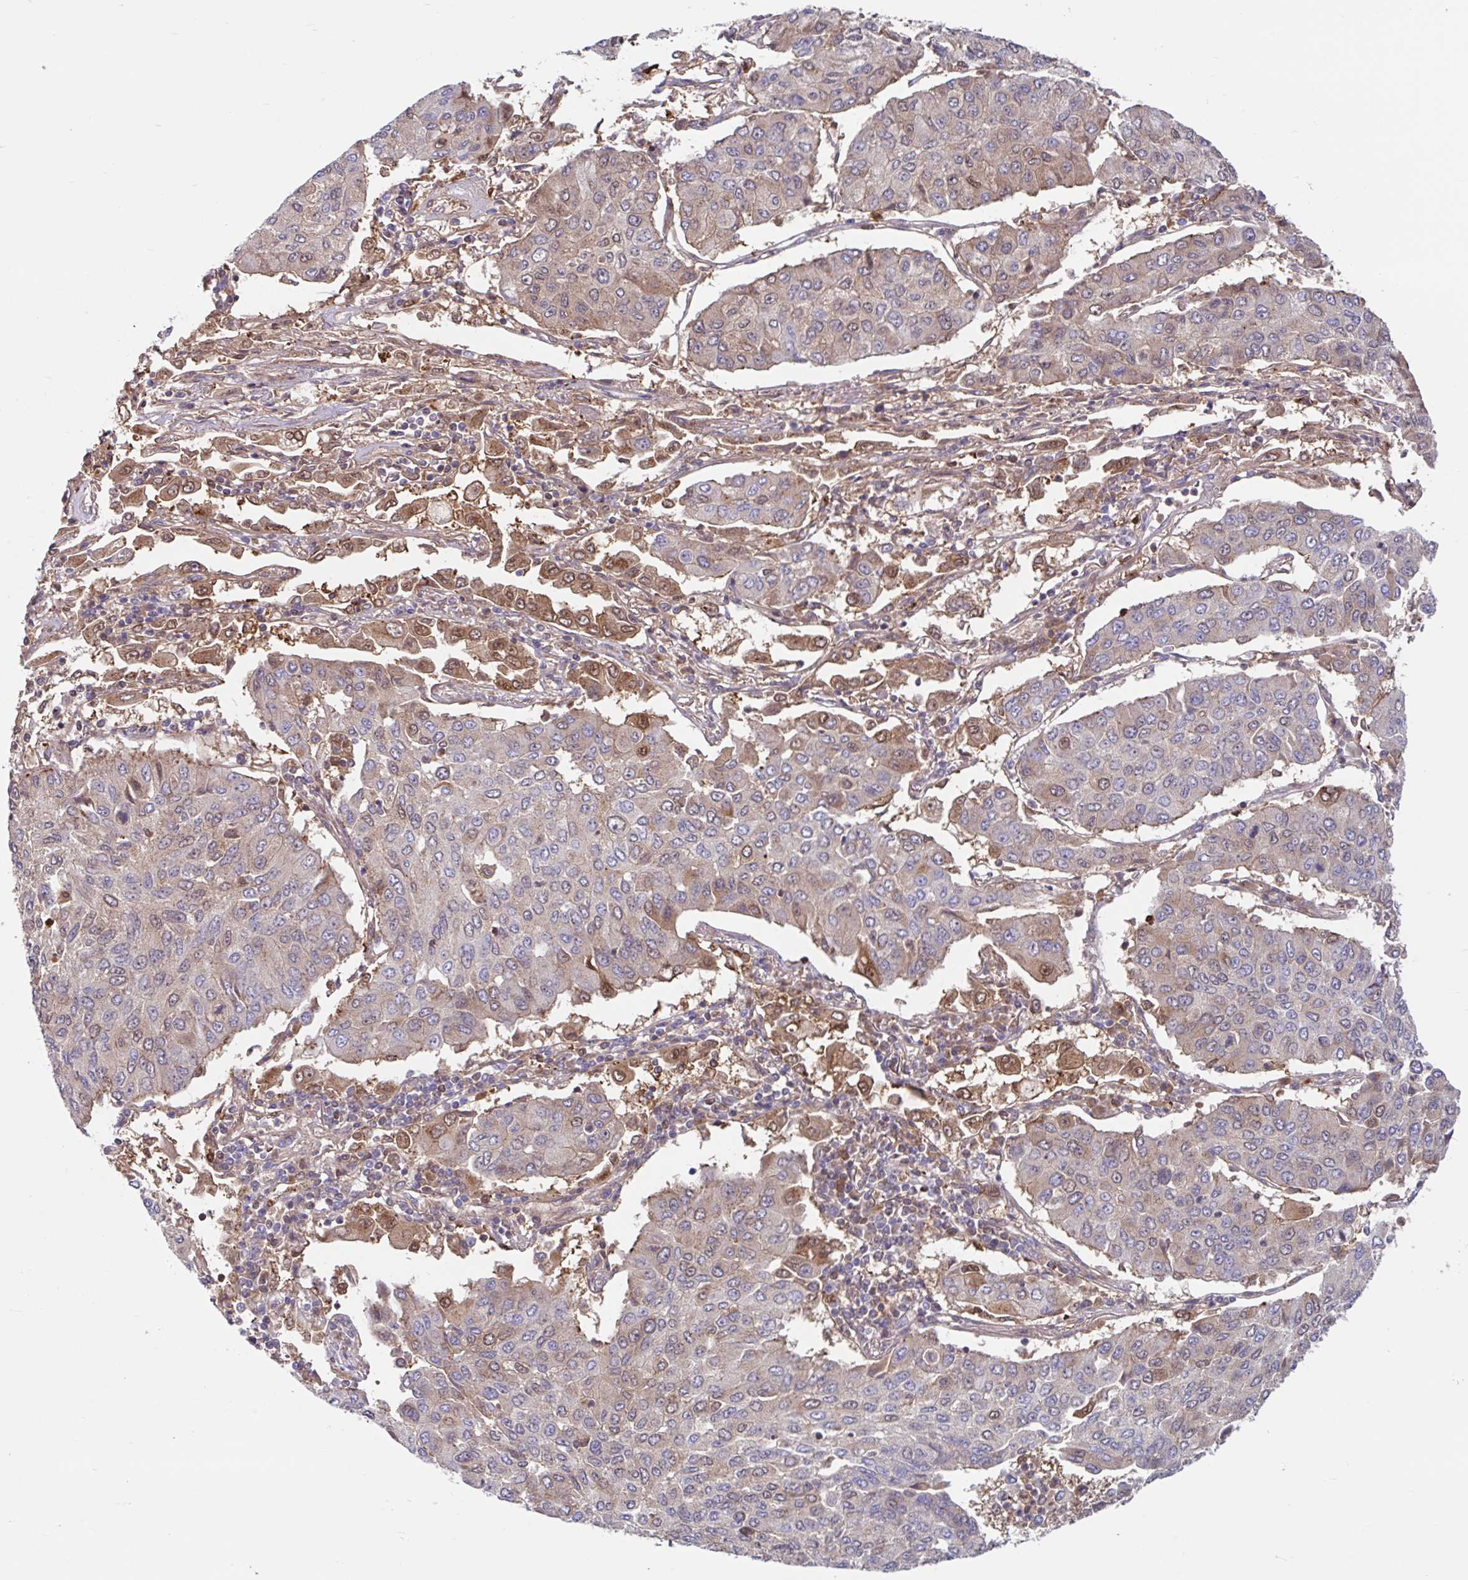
{"staining": {"intensity": "negative", "quantity": "none", "location": "none"}, "tissue": "lung cancer", "cell_type": "Tumor cells", "image_type": "cancer", "snomed": [{"axis": "morphology", "description": "Squamous cell carcinoma, NOS"}, {"axis": "topography", "description": "Lung"}], "caption": "A high-resolution histopathology image shows immunohistochemistry (IHC) staining of lung cancer (squamous cell carcinoma), which shows no significant positivity in tumor cells.", "gene": "BLVRA", "patient": {"sex": "male", "age": 74}}